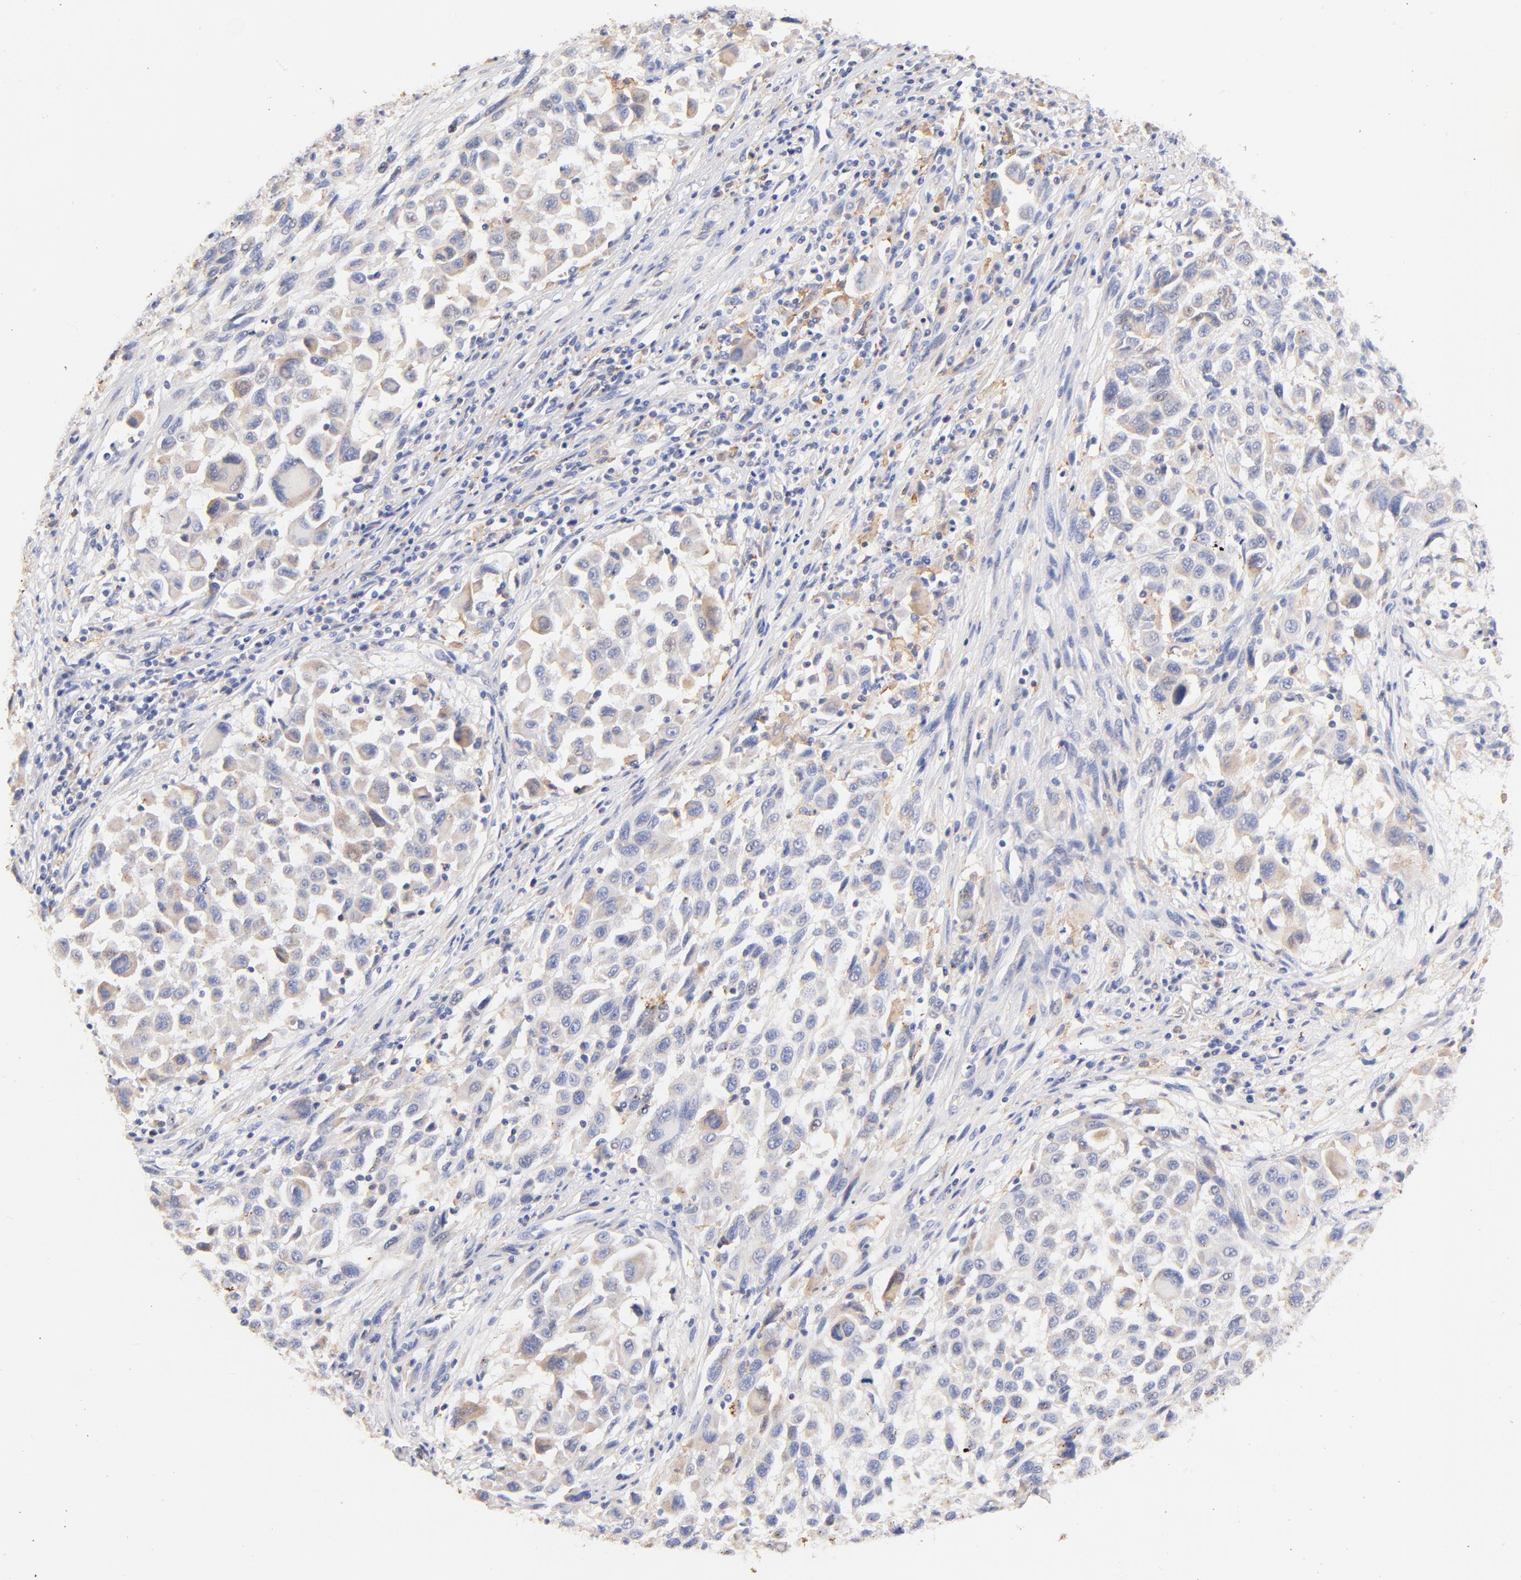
{"staining": {"intensity": "weak", "quantity": ">75%", "location": "cytoplasmic/membranous"}, "tissue": "melanoma", "cell_type": "Tumor cells", "image_type": "cancer", "snomed": [{"axis": "morphology", "description": "Malignant melanoma, Metastatic site"}, {"axis": "topography", "description": "Lymph node"}], "caption": "A histopathology image of human malignant melanoma (metastatic site) stained for a protein demonstrates weak cytoplasmic/membranous brown staining in tumor cells.", "gene": "IGLV7-43", "patient": {"sex": "male", "age": 61}}